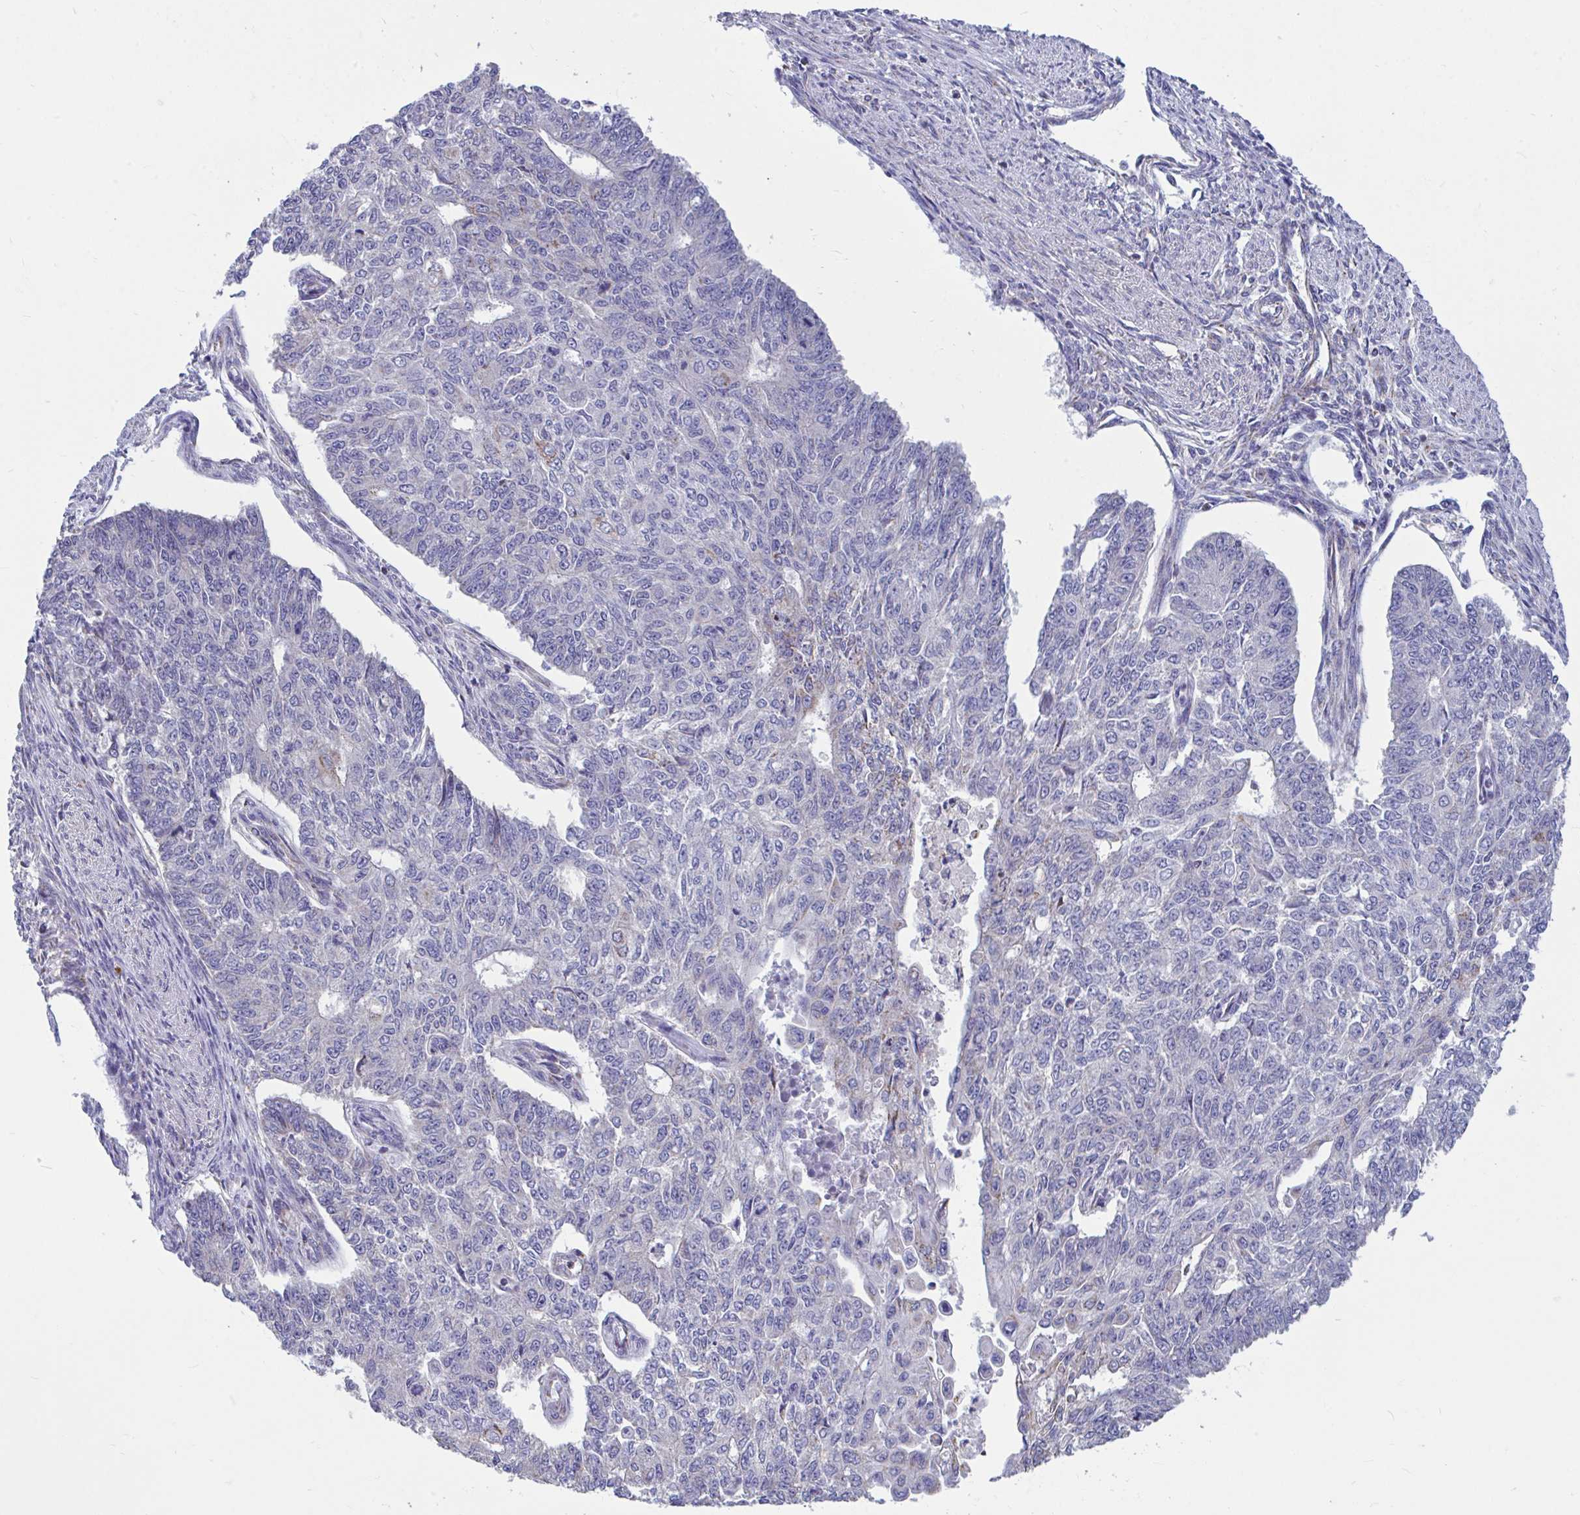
{"staining": {"intensity": "negative", "quantity": "none", "location": "none"}, "tissue": "endometrial cancer", "cell_type": "Tumor cells", "image_type": "cancer", "snomed": [{"axis": "morphology", "description": "Adenocarcinoma, NOS"}, {"axis": "topography", "description": "Endometrium"}], "caption": "DAB immunohistochemical staining of human endometrial cancer demonstrates no significant expression in tumor cells. (DAB immunohistochemistry with hematoxylin counter stain).", "gene": "OR13A1", "patient": {"sex": "female", "age": 32}}